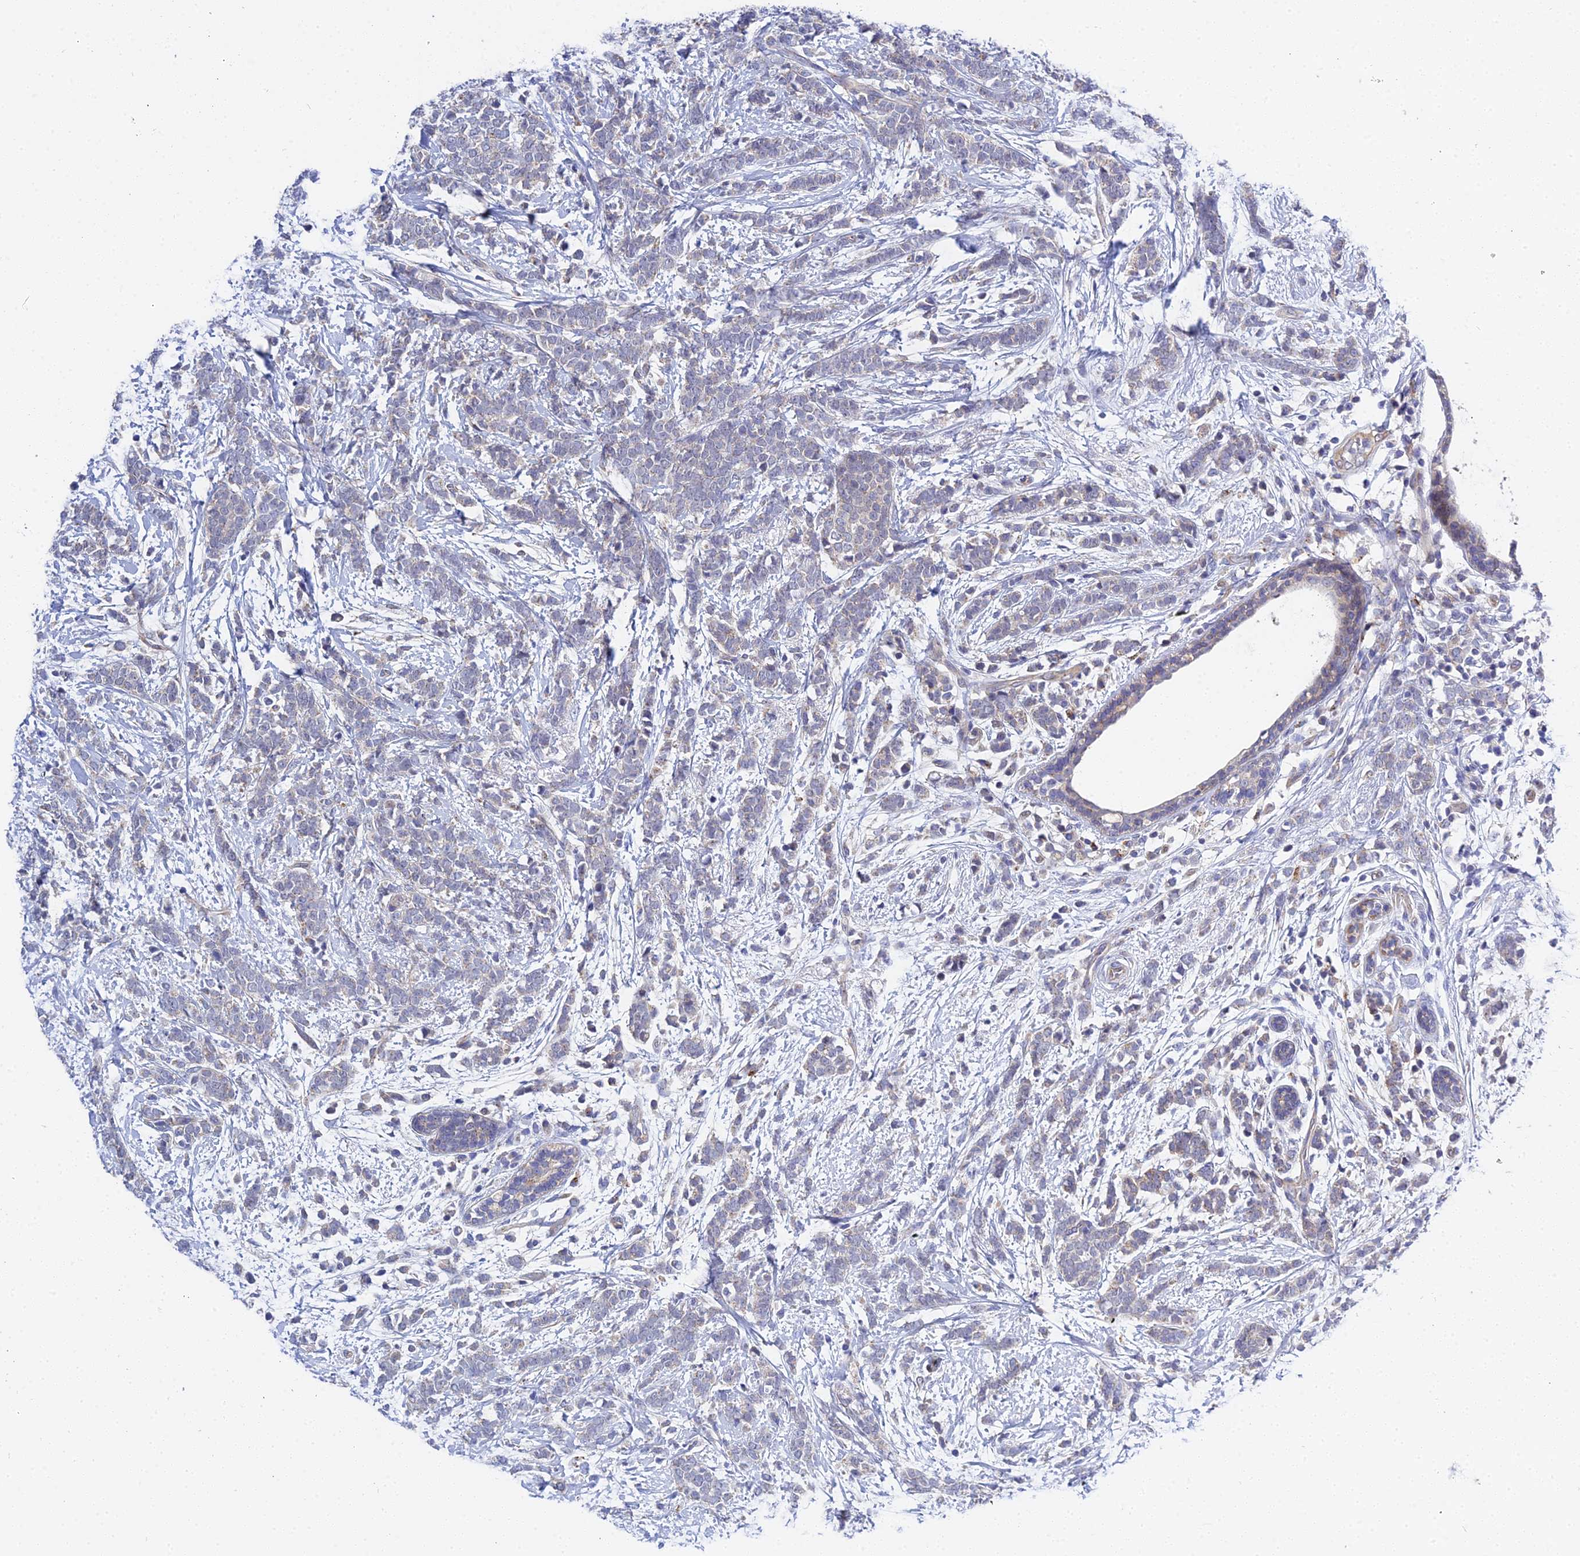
{"staining": {"intensity": "negative", "quantity": "none", "location": "none"}, "tissue": "breast cancer", "cell_type": "Tumor cells", "image_type": "cancer", "snomed": [{"axis": "morphology", "description": "Lobular carcinoma"}, {"axis": "topography", "description": "Breast"}], "caption": "Immunohistochemistry micrograph of neoplastic tissue: human breast cancer stained with DAB demonstrates no significant protein staining in tumor cells. Nuclei are stained in blue.", "gene": "APOBEC3H", "patient": {"sex": "female", "age": 58}}